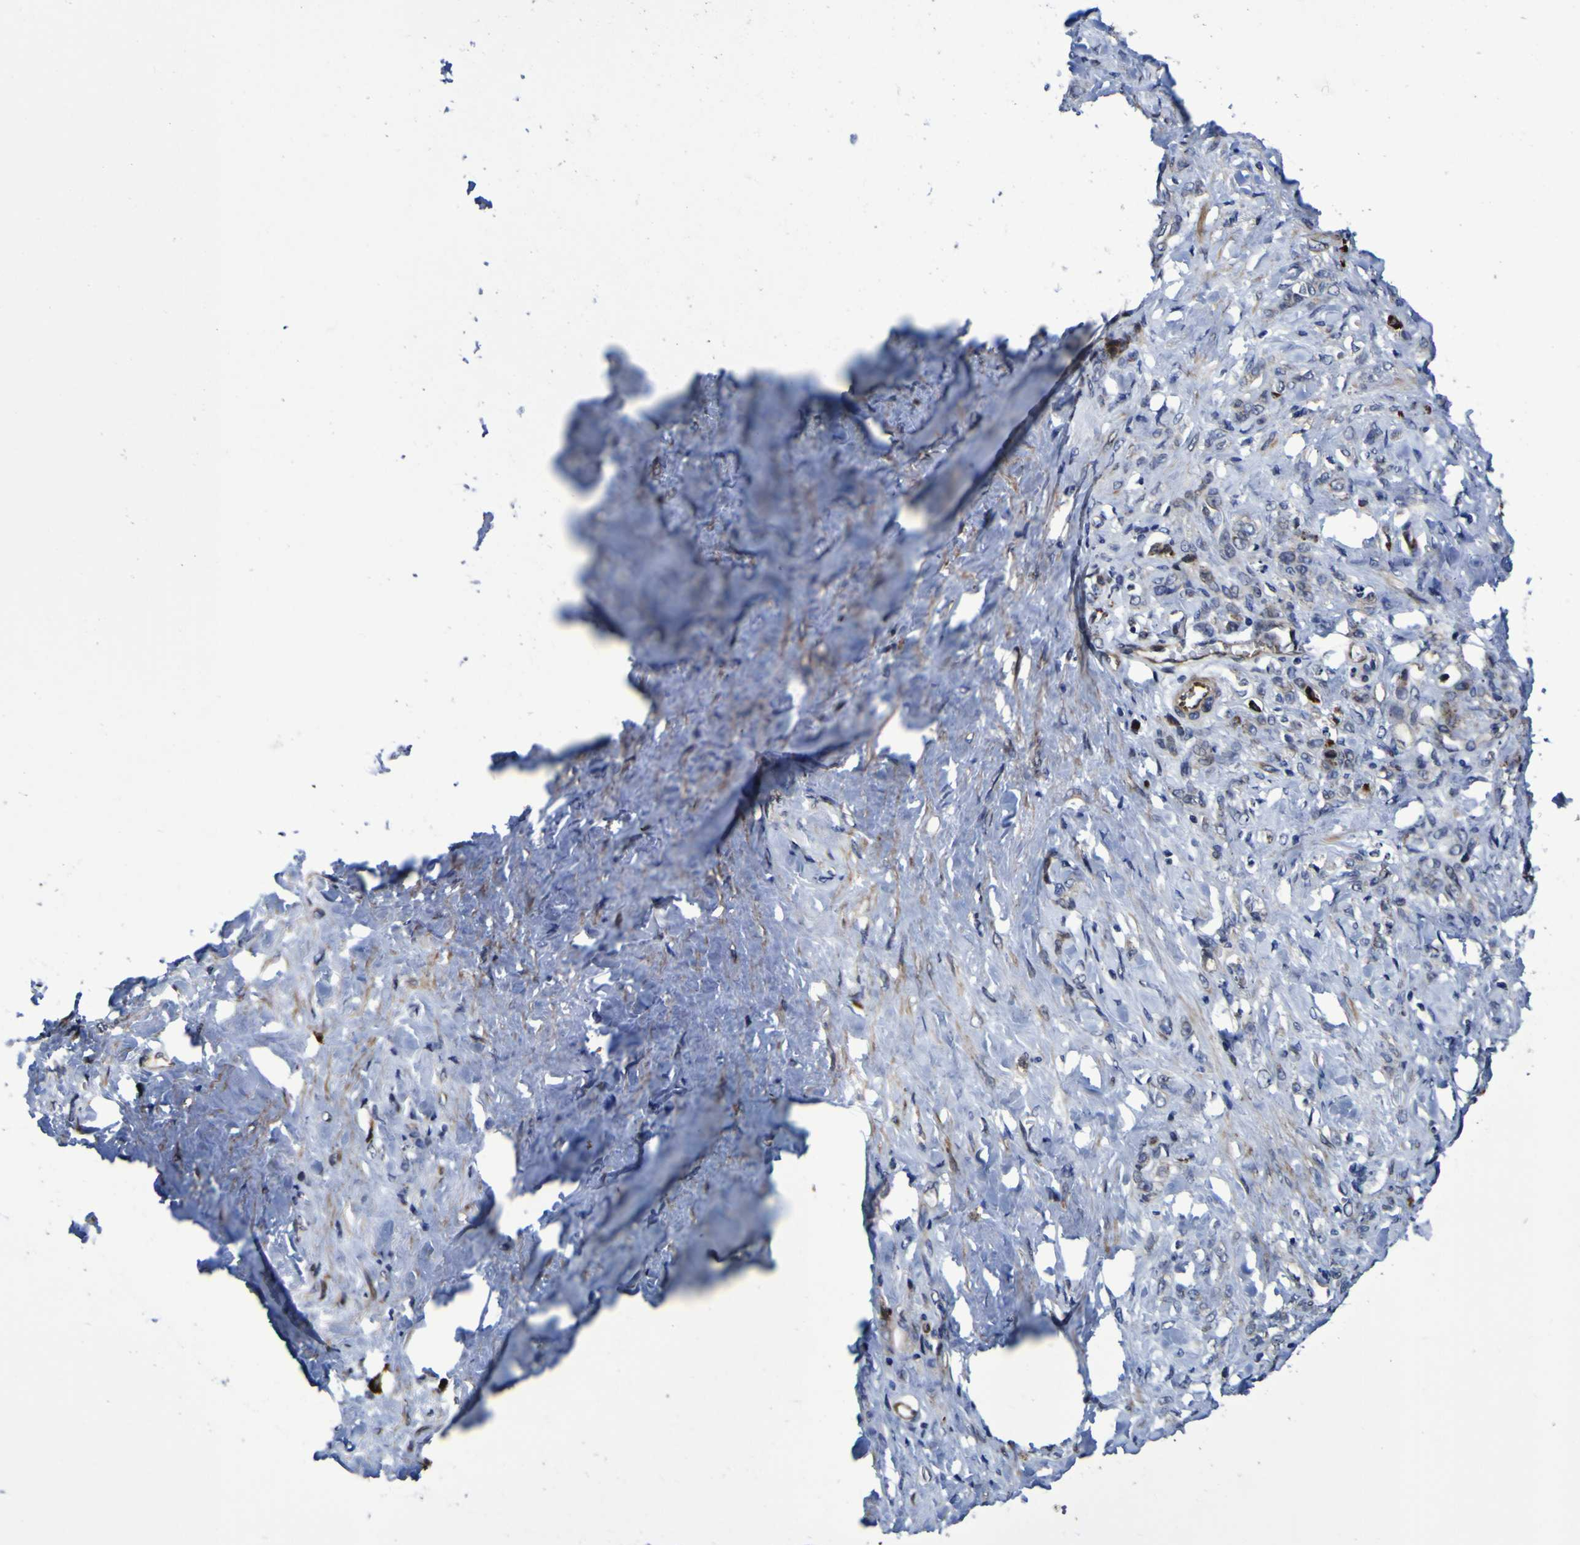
{"staining": {"intensity": "weak", "quantity": "25%-75%", "location": "nuclear"}, "tissue": "stomach cancer", "cell_type": "Tumor cells", "image_type": "cancer", "snomed": [{"axis": "morphology", "description": "Adenocarcinoma, NOS"}, {"axis": "topography", "description": "Stomach"}], "caption": "Immunohistochemical staining of human stomach cancer exhibits low levels of weak nuclear protein positivity in approximately 25%-75% of tumor cells.", "gene": "MGLL", "patient": {"sex": "male", "age": 82}}